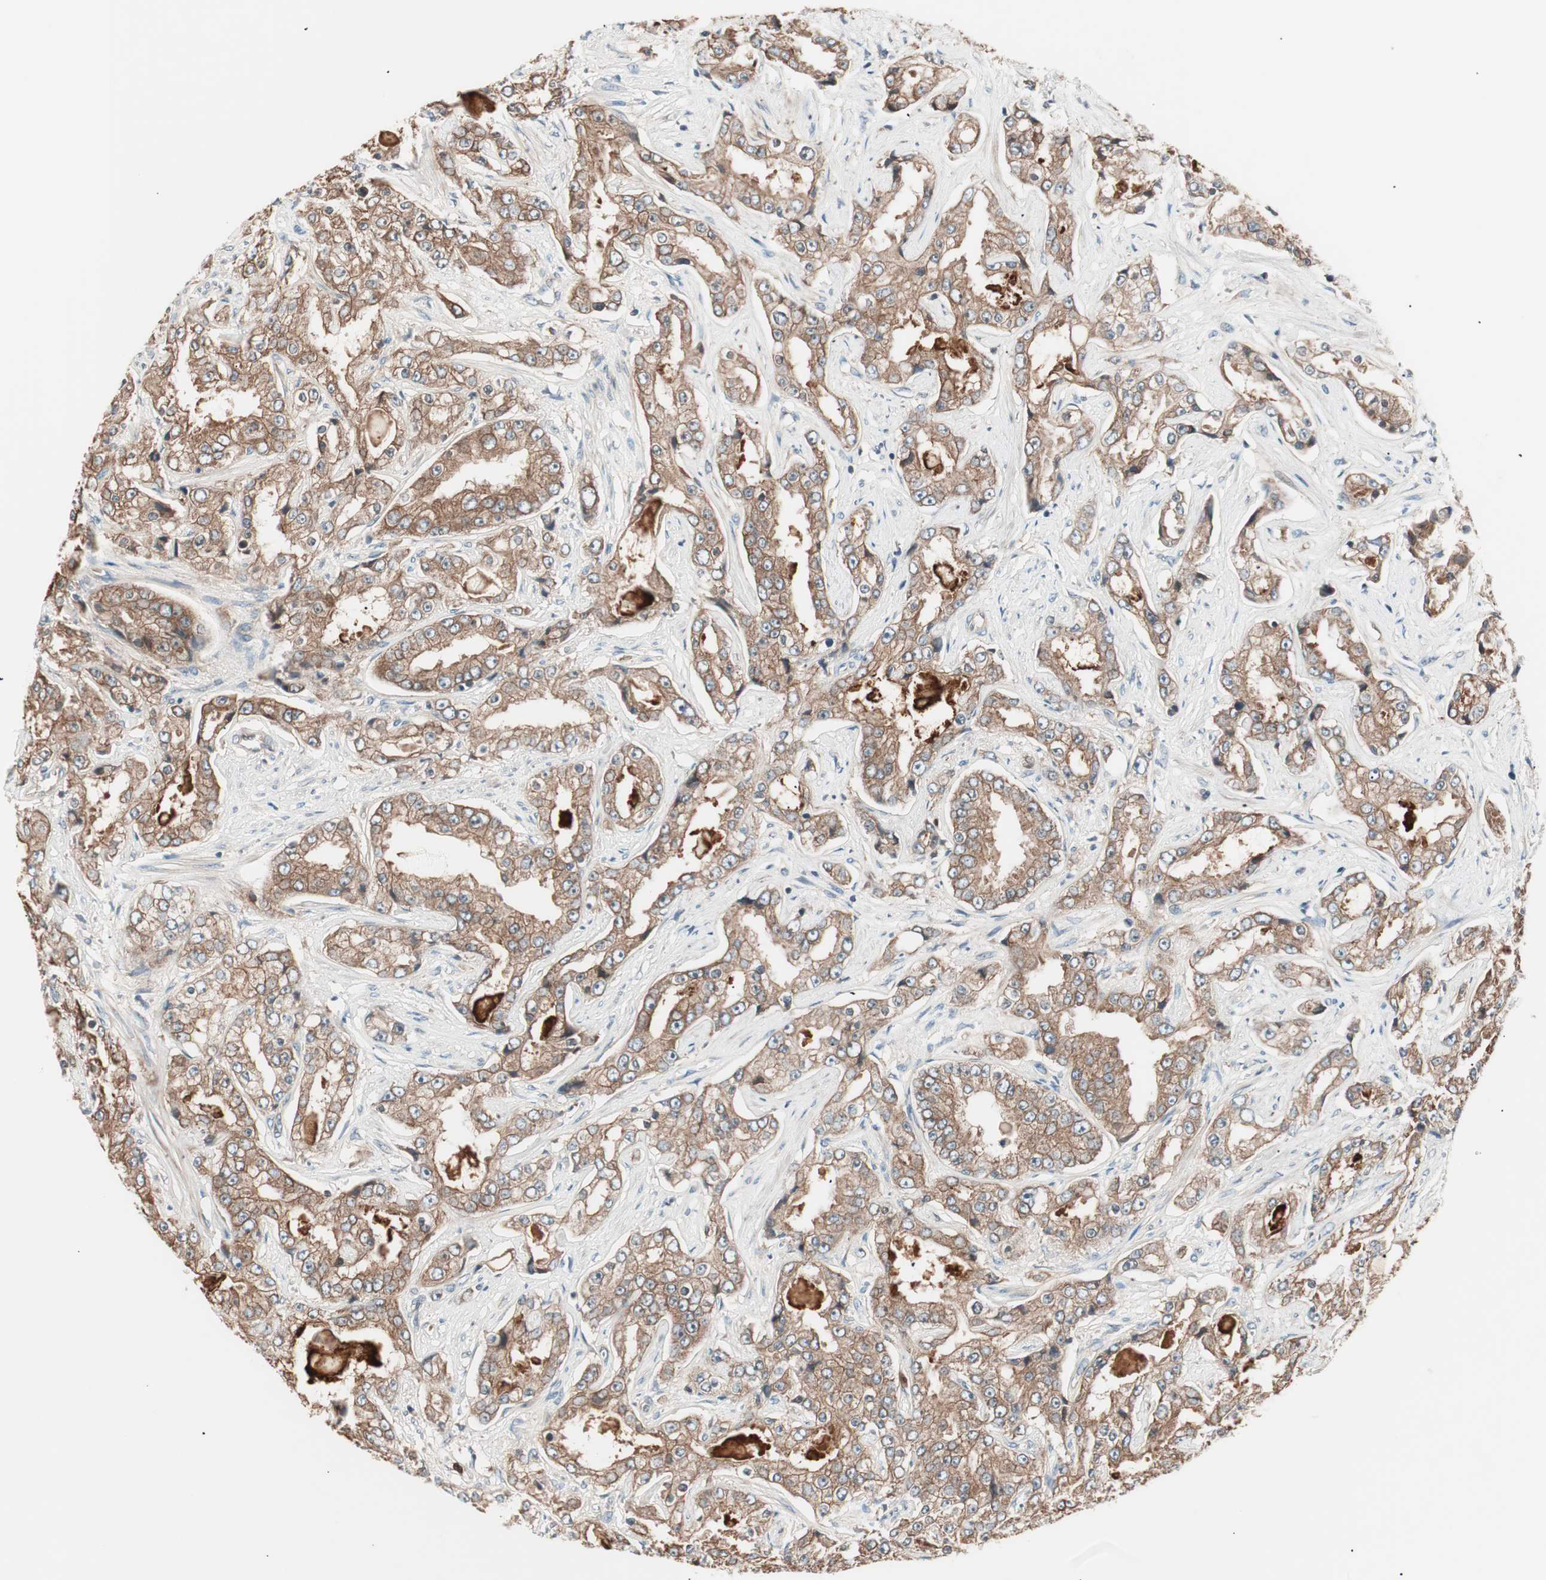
{"staining": {"intensity": "moderate", "quantity": ">75%", "location": "cytoplasmic/membranous"}, "tissue": "prostate cancer", "cell_type": "Tumor cells", "image_type": "cancer", "snomed": [{"axis": "morphology", "description": "Adenocarcinoma, High grade"}, {"axis": "topography", "description": "Prostate"}], "caption": "Prostate adenocarcinoma (high-grade) stained with a brown dye reveals moderate cytoplasmic/membranous positive positivity in approximately >75% of tumor cells.", "gene": "TSG101", "patient": {"sex": "male", "age": 73}}